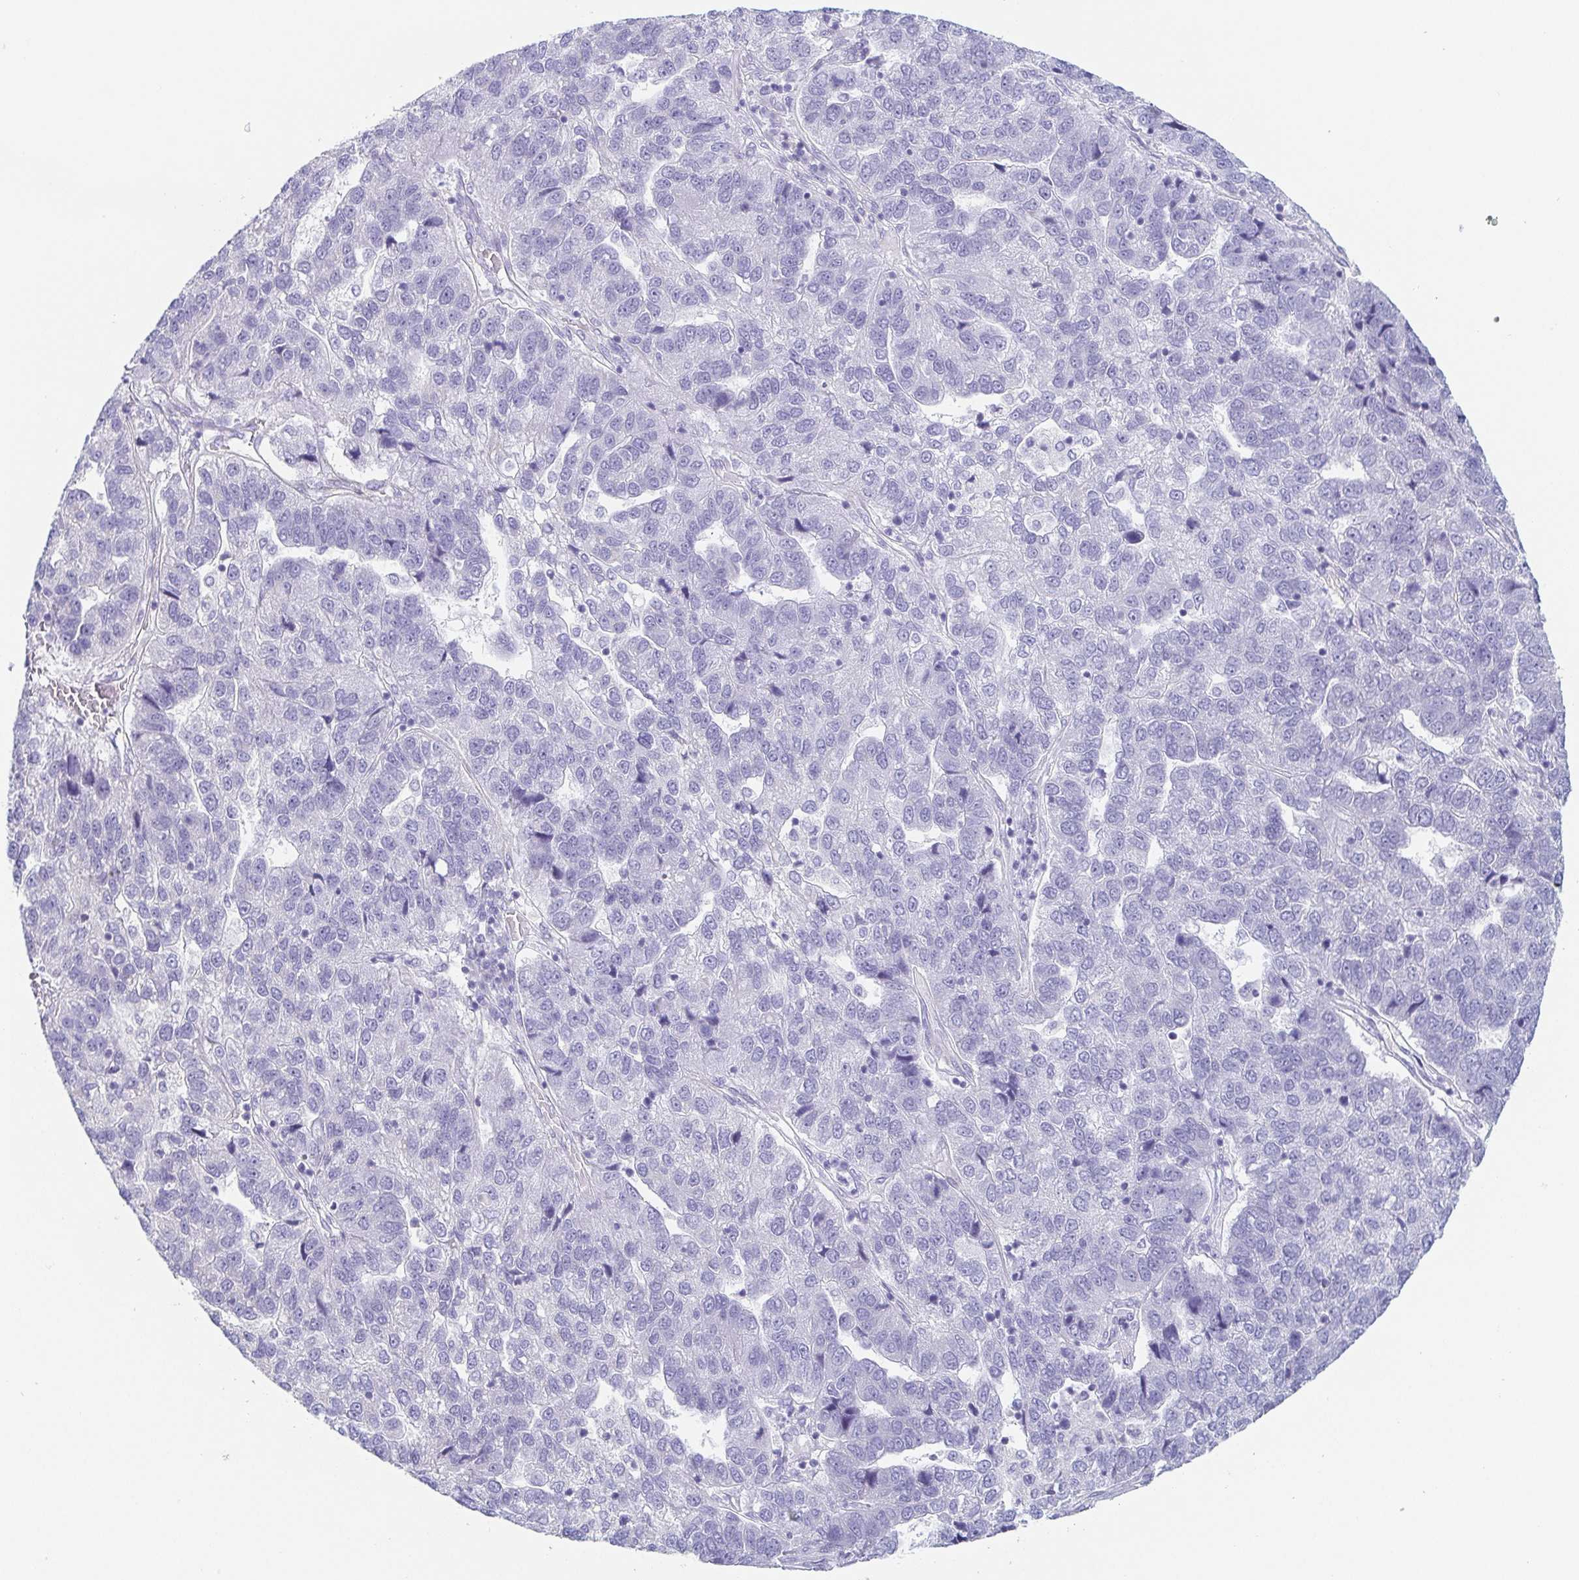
{"staining": {"intensity": "negative", "quantity": "none", "location": "none"}, "tissue": "pancreatic cancer", "cell_type": "Tumor cells", "image_type": "cancer", "snomed": [{"axis": "morphology", "description": "Adenocarcinoma, NOS"}, {"axis": "topography", "description": "Pancreas"}], "caption": "Human adenocarcinoma (pancreatic) stained for a protein using IHC demonstrates no staining in tumor cells.", "gene": "PRR27", "patient": {"sex": "female", "age": 61}}